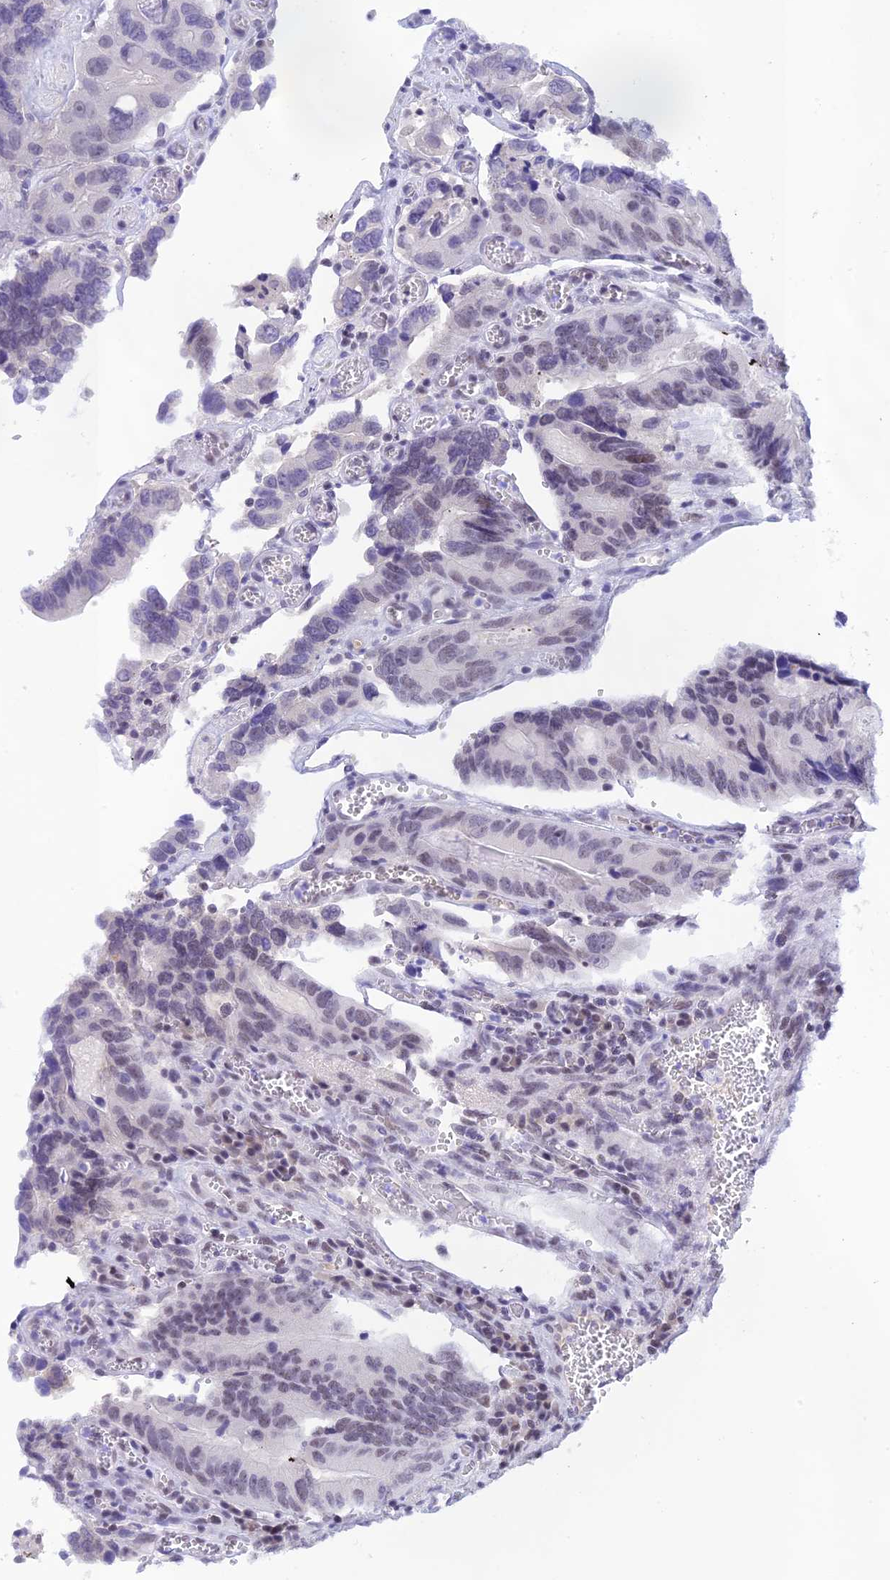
{"staining": {"intensity": "negative", "quantity": "none", "location": "none"}, "tissue": "colorectal cancer", "cell_type": "Tumor cells", "image_type": "cancer", "snomed": [{"axis": "morphology", "description": "Adenocarcinoma, NOS"}, {"axis": "topography", "description": "Colon"}], "caption": "Immunohistochemical staining of colorectal adenocarcinoma demonstrates no significant expression in tumor cells. (Stains: DAB (3,3'-diaminobenzidine) immunohistochemistry (IHC) with hematoxylin counter stain, Microscopy: brightfield microscopy at high magnification).", "gene": "THAP11", "patient": {"sex": "male", "age": 84}}